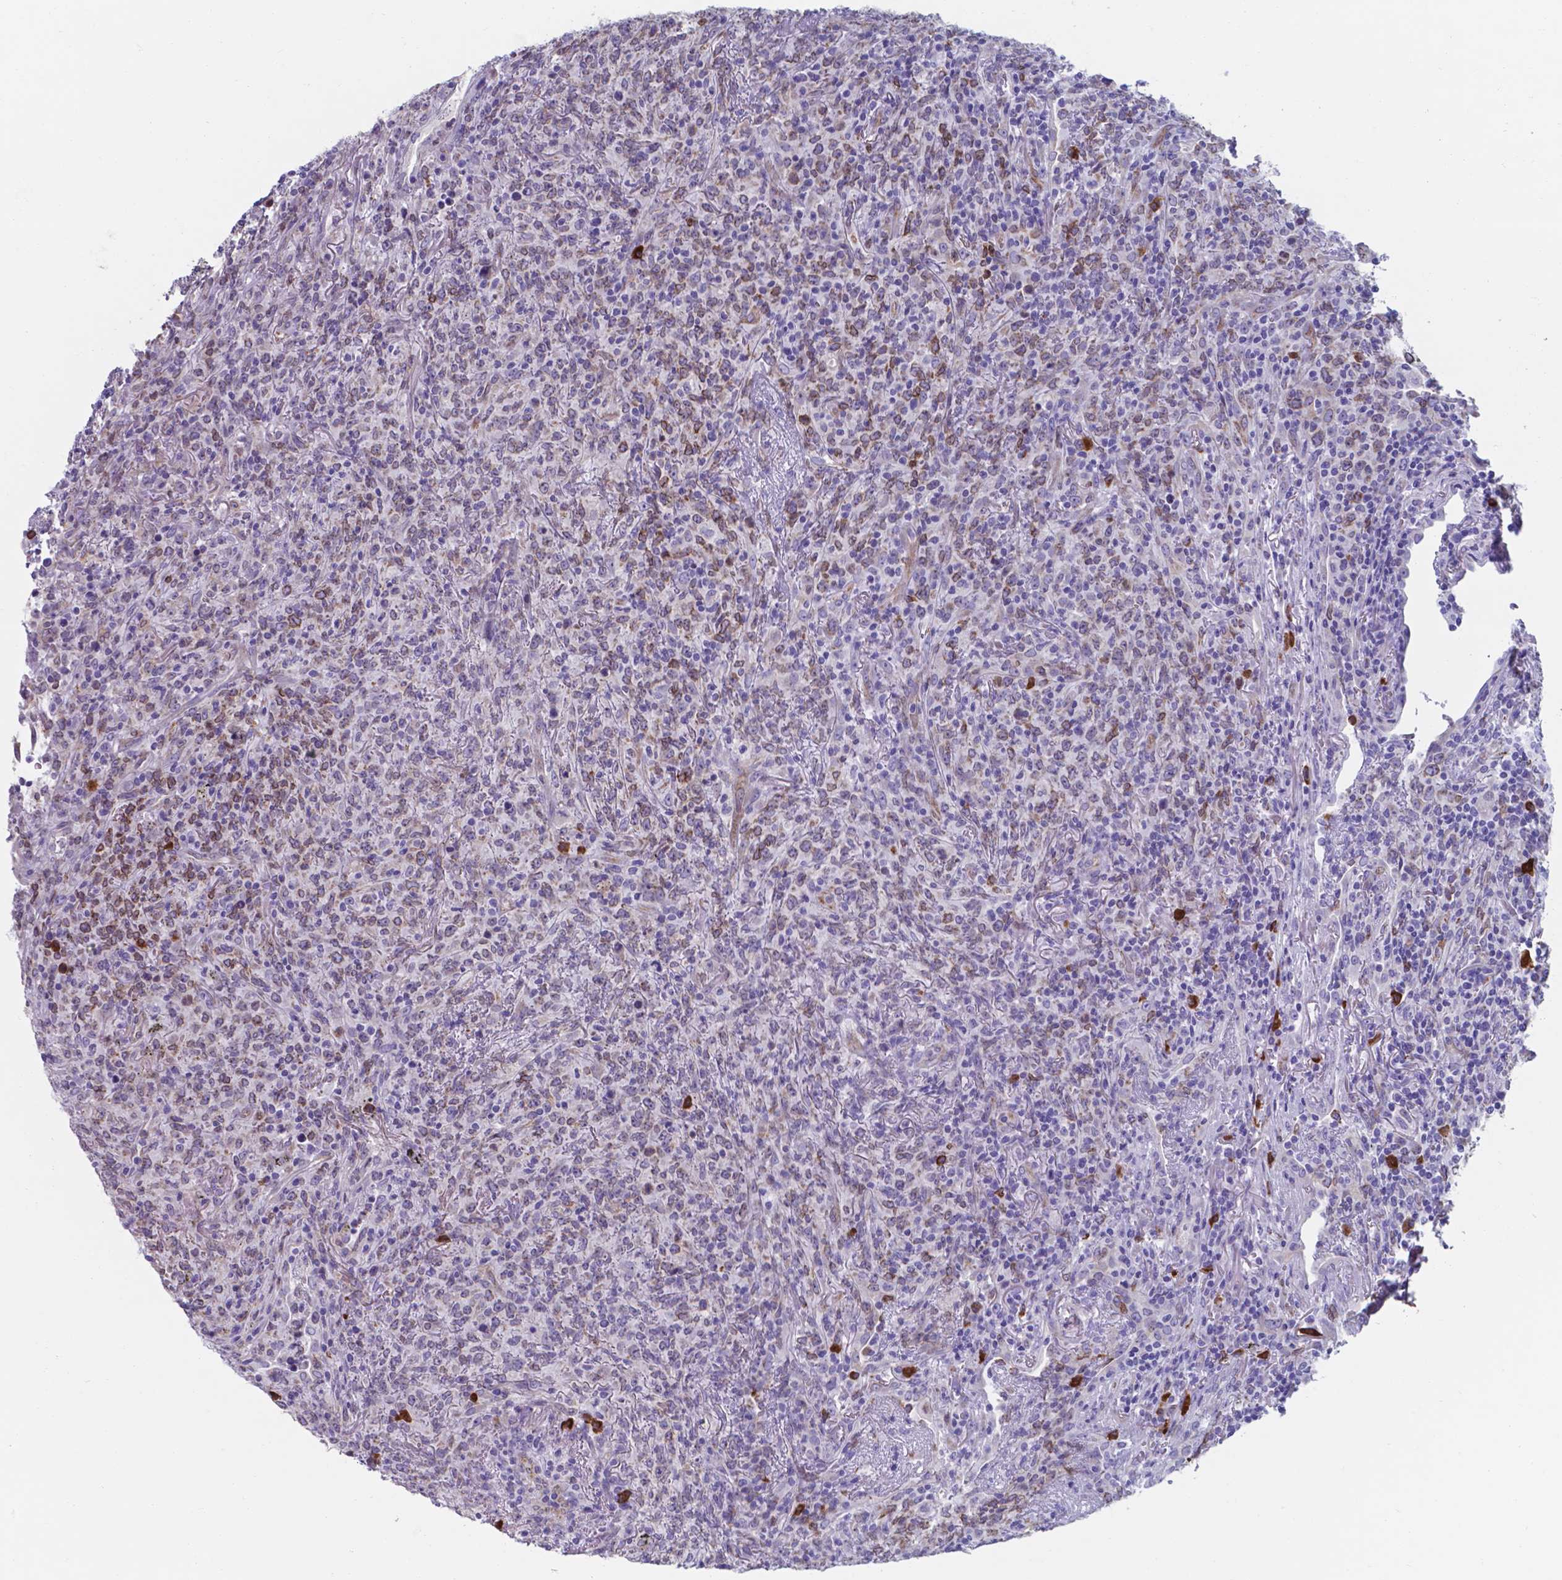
{"staining": {"intensity": "negative", "quantity": "none", "location": "none"}, "tissue": "lymphoma", "cell_type": "Tumor cells", "image_type": "cancer", "snomed": [{"axis": "morphology", "description": "Malignant lymphoma, non-Hodgkin's type, High grade"}, {"axis": "topography", "description": "Lung"}], "caption": "The histopathology image shows no staining of tumor cells in high-grade malignant lymphoma, non-Hodgkin's type.", "gene": "UBE2J1", "patient": {"sex": "male", "age": 79}}